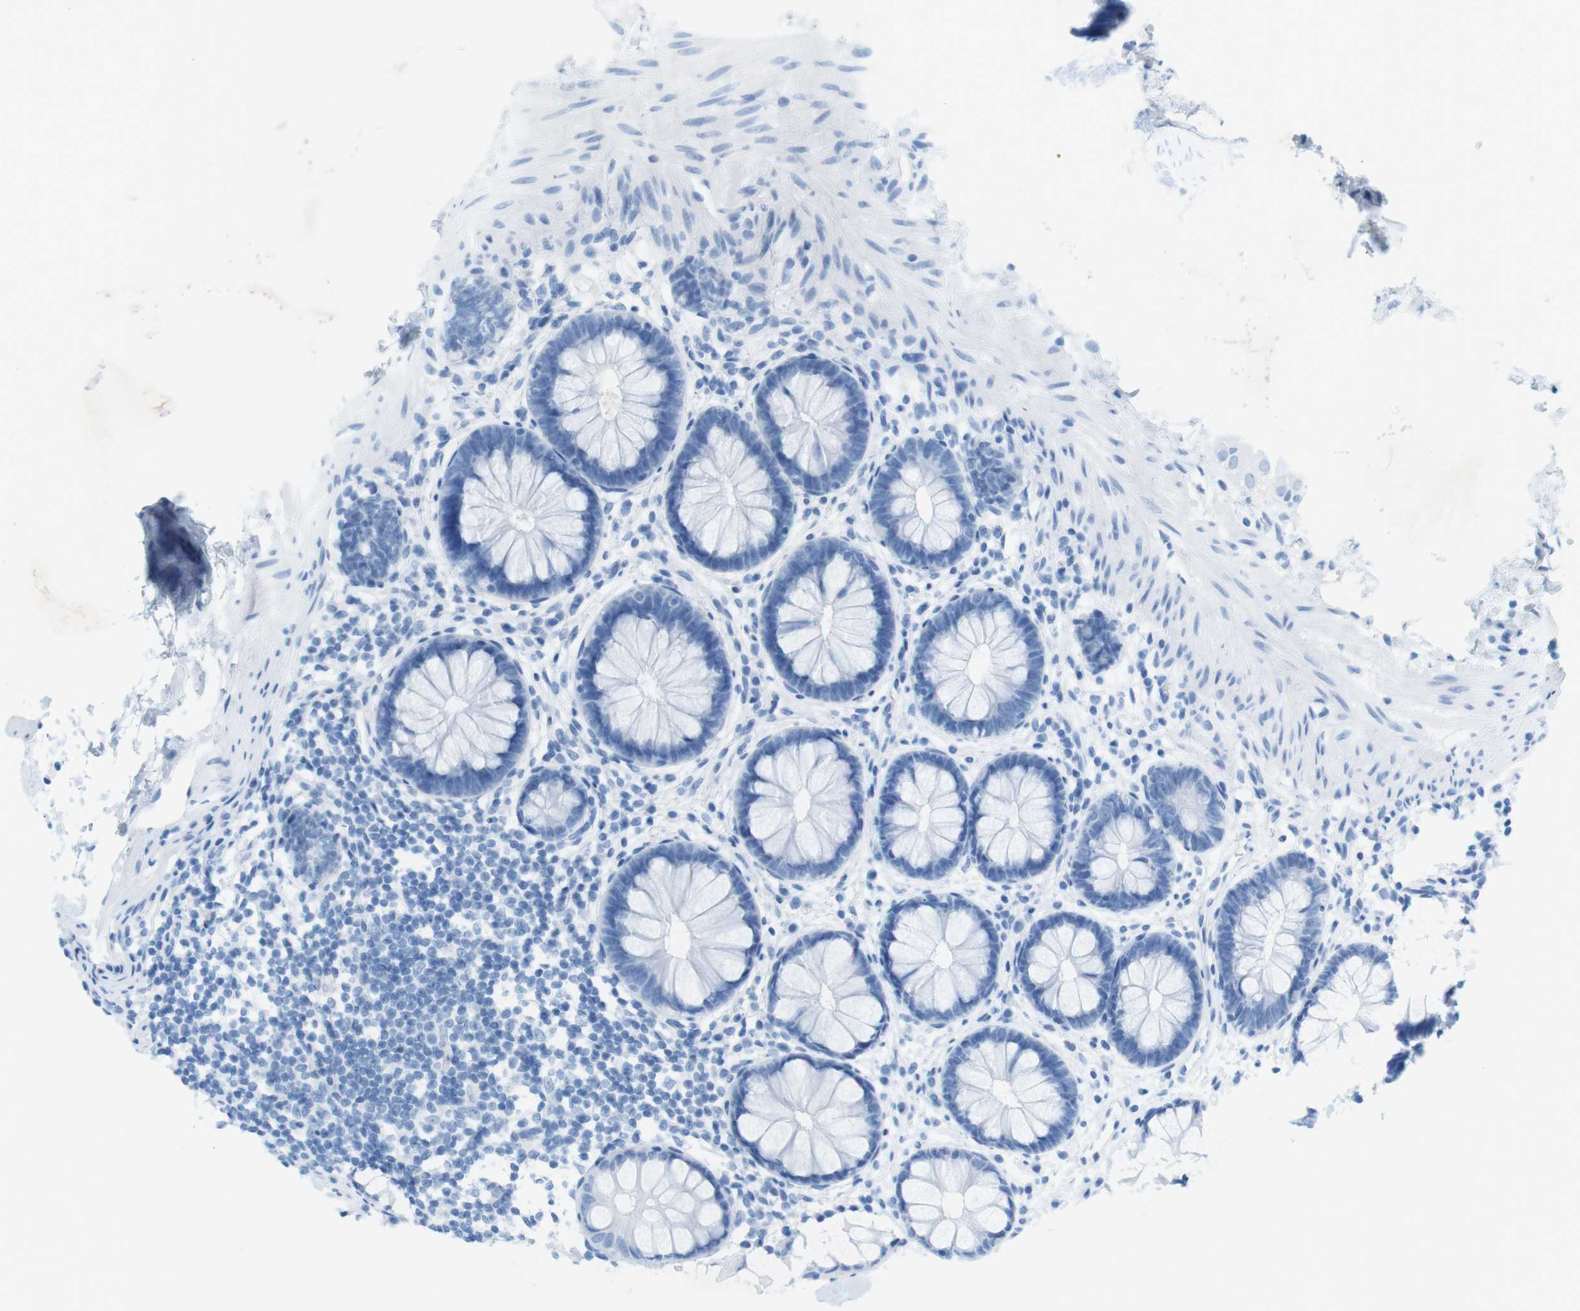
{"staining": {"intensity": "negative", "quantity": "none", "location": "none"}, "tissue": "rectum", "cell_type": "Glandular cells", "image_type": "normal", "snomed": [{"axis": "morphology", "description": "Normal tissue, NOS"}, {"axis": "topography", "description": "Rectum"}], "caption": "Rectum was stained to show a protein in brown. There is no significant staining in glandular cells. The staining was performed using DAB to visualize the protein expression in brown, while the nuclei were stained in blue with hematoxylin (Magnification: 20x).", "gene": "SALL4", "patient": {"sex": "female", "age": 24}}